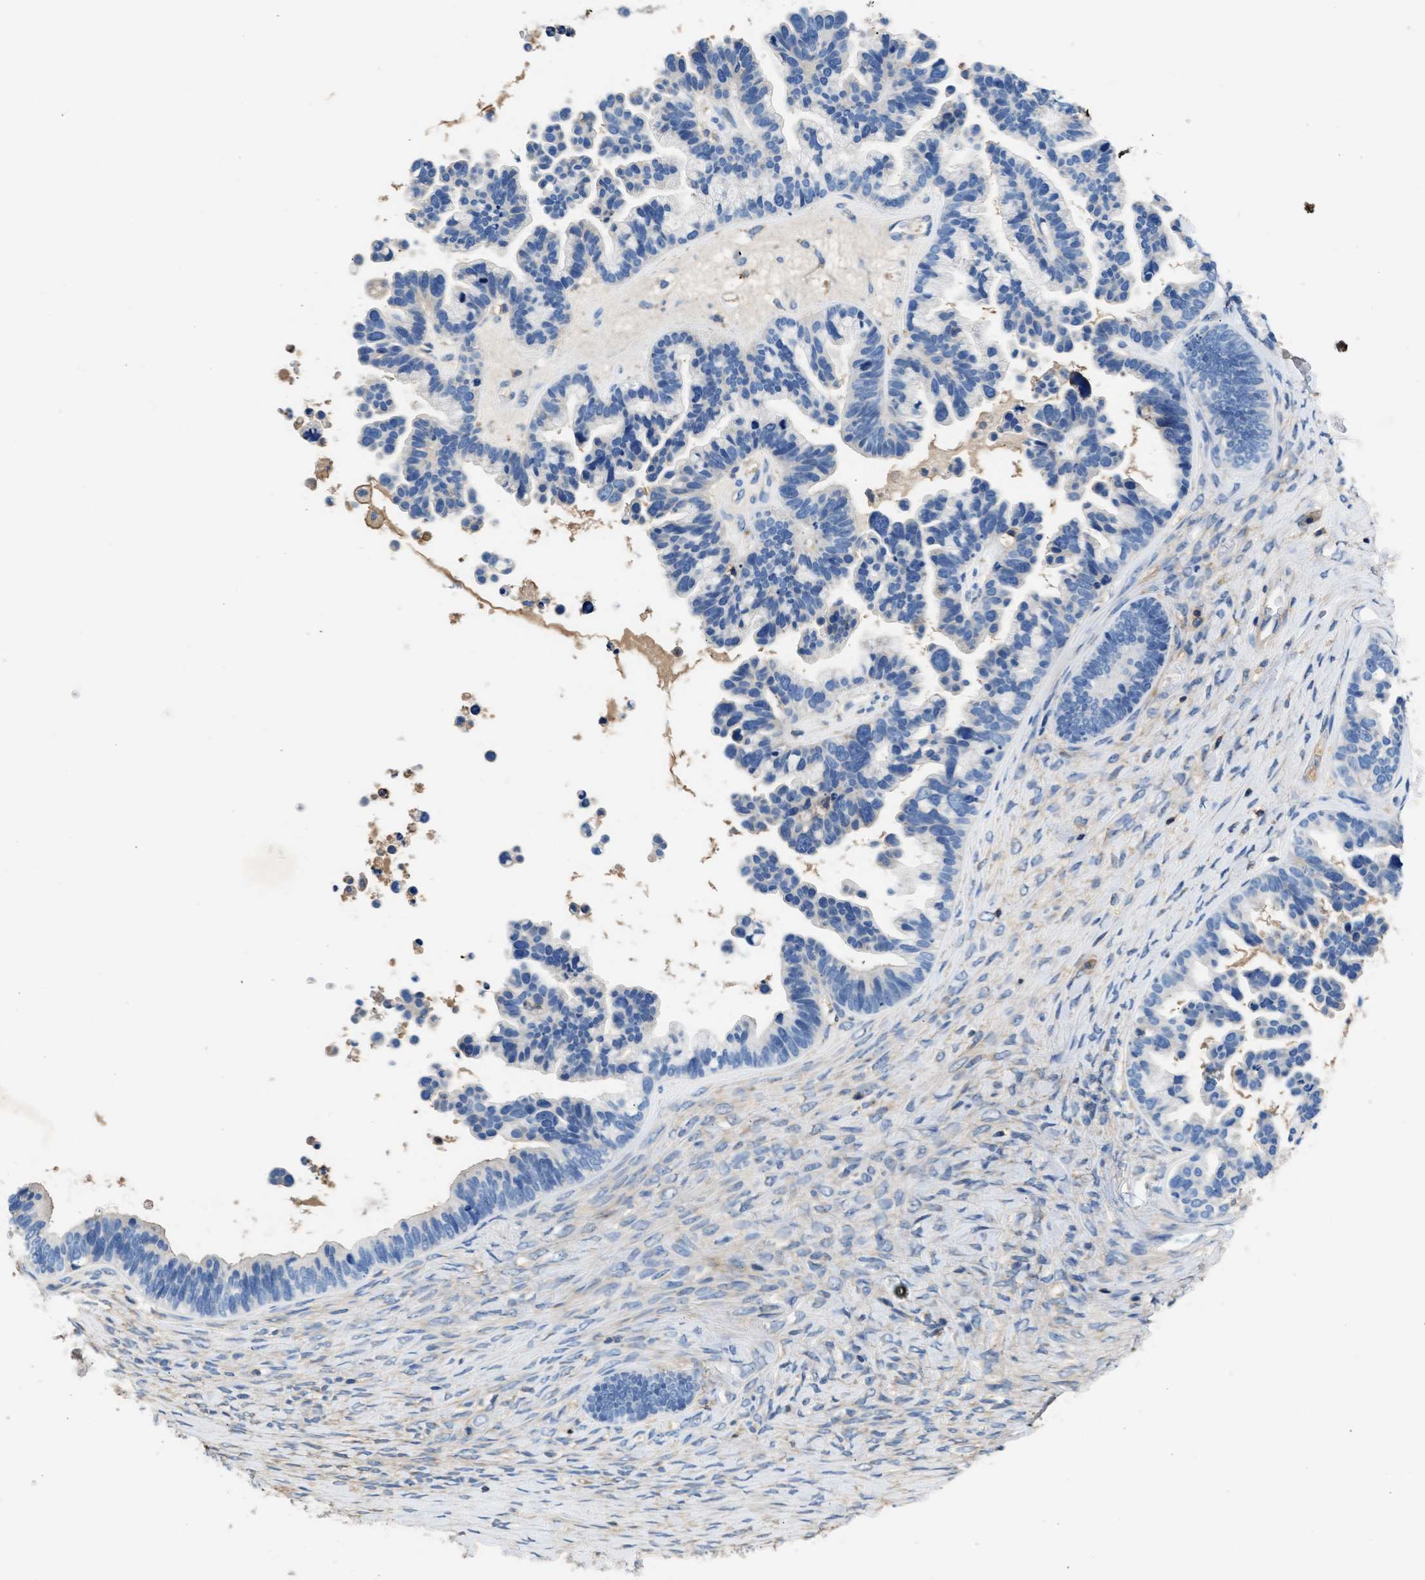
{"staining": {"intensity": "negative", "quantity": "none", "location": "none"}, "tissue": "ovarian cancer", "cell_type": "Tumor cells", "image_type": "cancer", "snomed": [{"axis": "morphology", "description": "Cystadenocarcinoma, serous, NOS"}, {"axis": "topography", "description": "Ovary"}], "caption": "Ovarian serous cystadenocarcinoma stained for a protein using immunohistochemistry reveals no expression tumor cells.", "gene": "KCNQ4", "patient": {"sex": "female", "age": 56}}